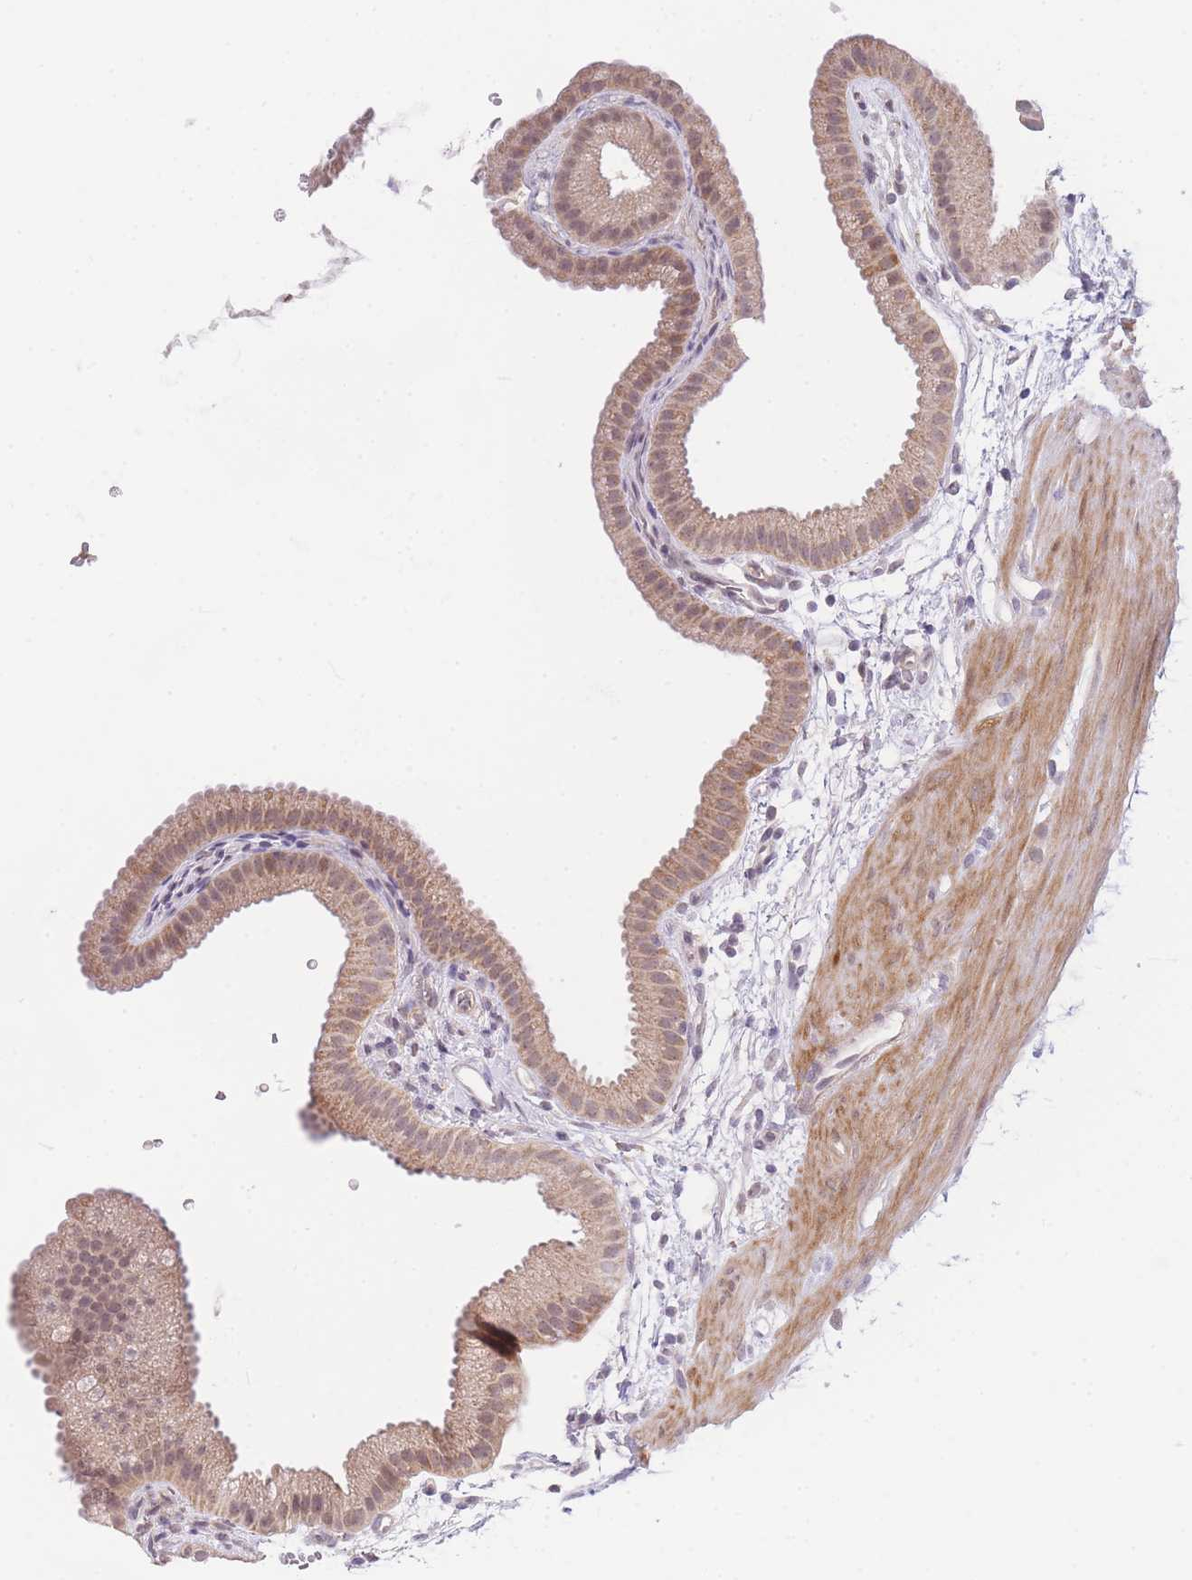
{"staining": {"intensity": "moderate", "quantity": ">75%", "location": "cytoplasmic/membranous,nuclear"}, "tissue": "gallbladder", "cell_type": "Glandular cells", "image_type": "normal", "snomed": [{"axis": "morphology", "description": "Normal tissue, NOS"}, {"axis": "topography", "description": "Gallbladder"}], "caption": "Benign gallbladder demonstrates moderate cytoplasmic/membranous,nuclear staining in approximately >75% of glandular cells, visualized by immunohistochemistry. (DAB IHC, brown staining for protein, blue staining for nuclei).", "gene": "SLC25A33", "patient": {"sex": "female", "age": 64}}